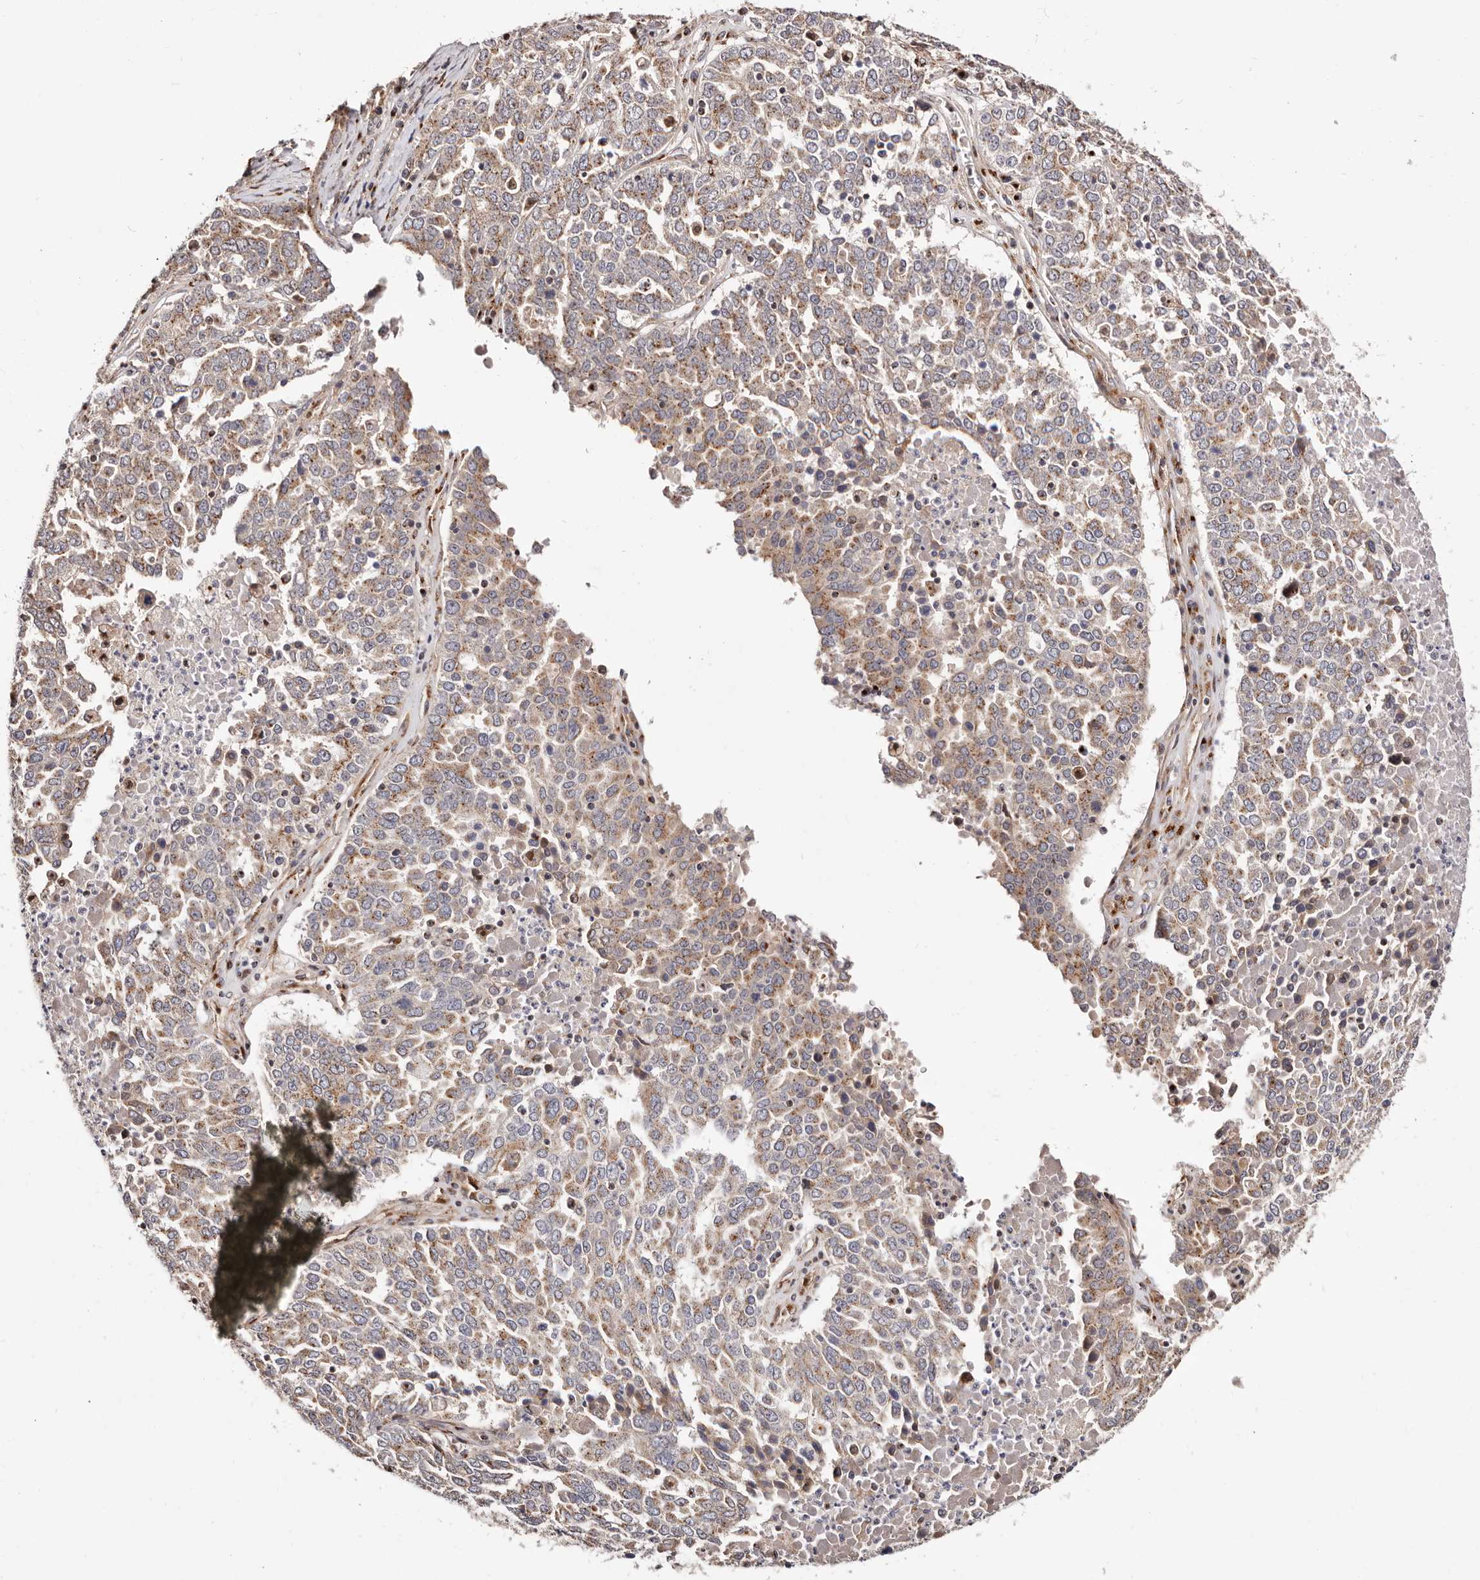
{"staining": {"intensity": "moderate", "quantity": ">75%", "location": "cytoplasmic/membranous"}, "tissue": "ovarian cancer", "cell_type": "Tumor cells", "image_type": "cancer", "snomed": [{"axis": "morphology", "description": "Carcinoma, endometroid"}, {"axis": "topography", "description": "Ovary"}], "caption": "An immunohistochemistry (IHC) photomicrograph of tumor tissue is shown. Protein staining in brown shows moderate cytoplasmic/membranous positivity in ovarian endometroid carcinoma within tumor cells.", "gene": "MAPK6", "patient": {"sex": "female", "age": 62}}